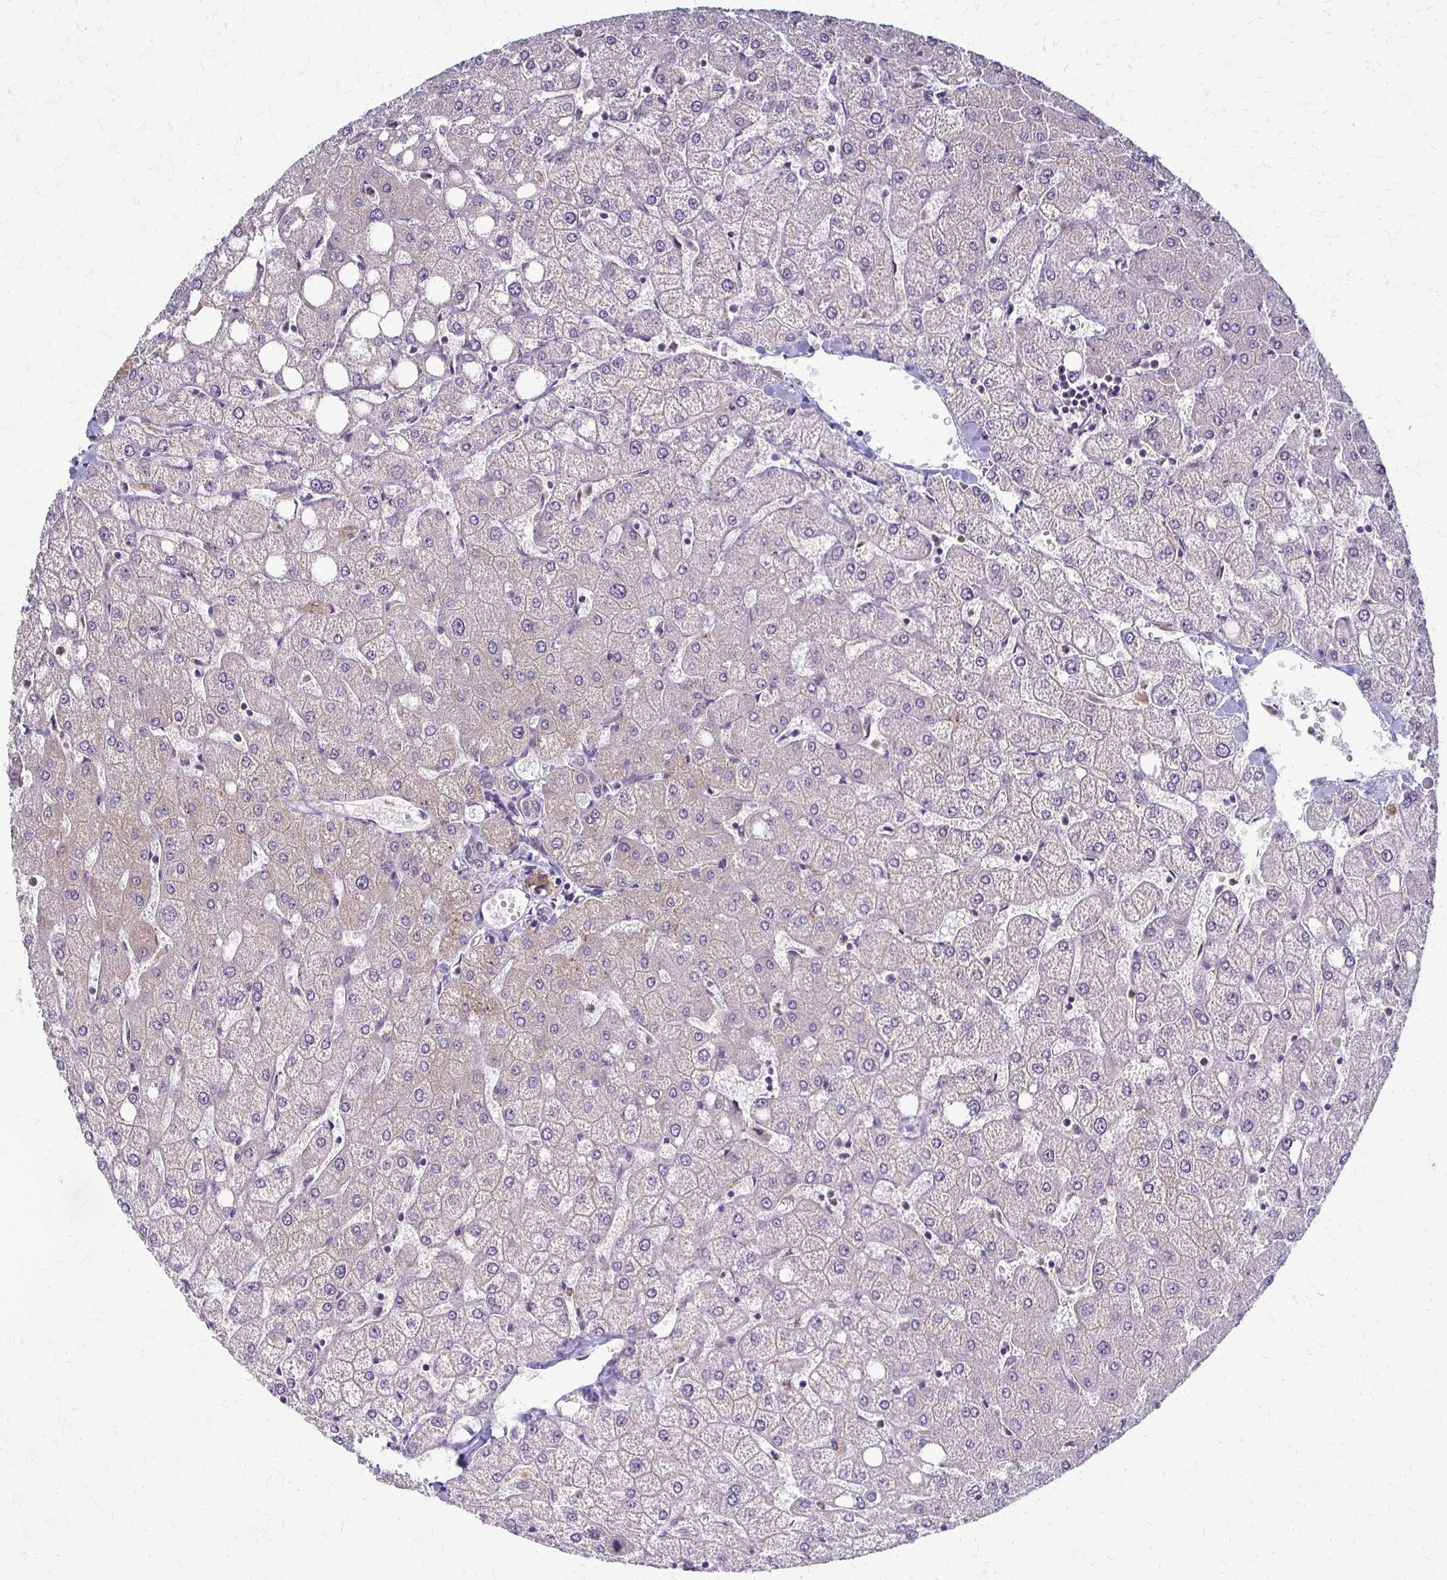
{"staining": {"intensity": "negative", "quantity": "none", "location": "none"}, "tissue": "liver", "cell_type": "Cholangiocytes", "image_type": "normal", "snomed": [{"axis": "morphology", "description": "Normal tissue, NOS"}, {"axis": "topography", "description": "Liver"}], "caption": "Cholangiocytes show no significant expression in unremarkable liver. Nuclei are stained in blue.", "gene": "SLC9A9", "patient": {"sex": "female", "age": 54}}